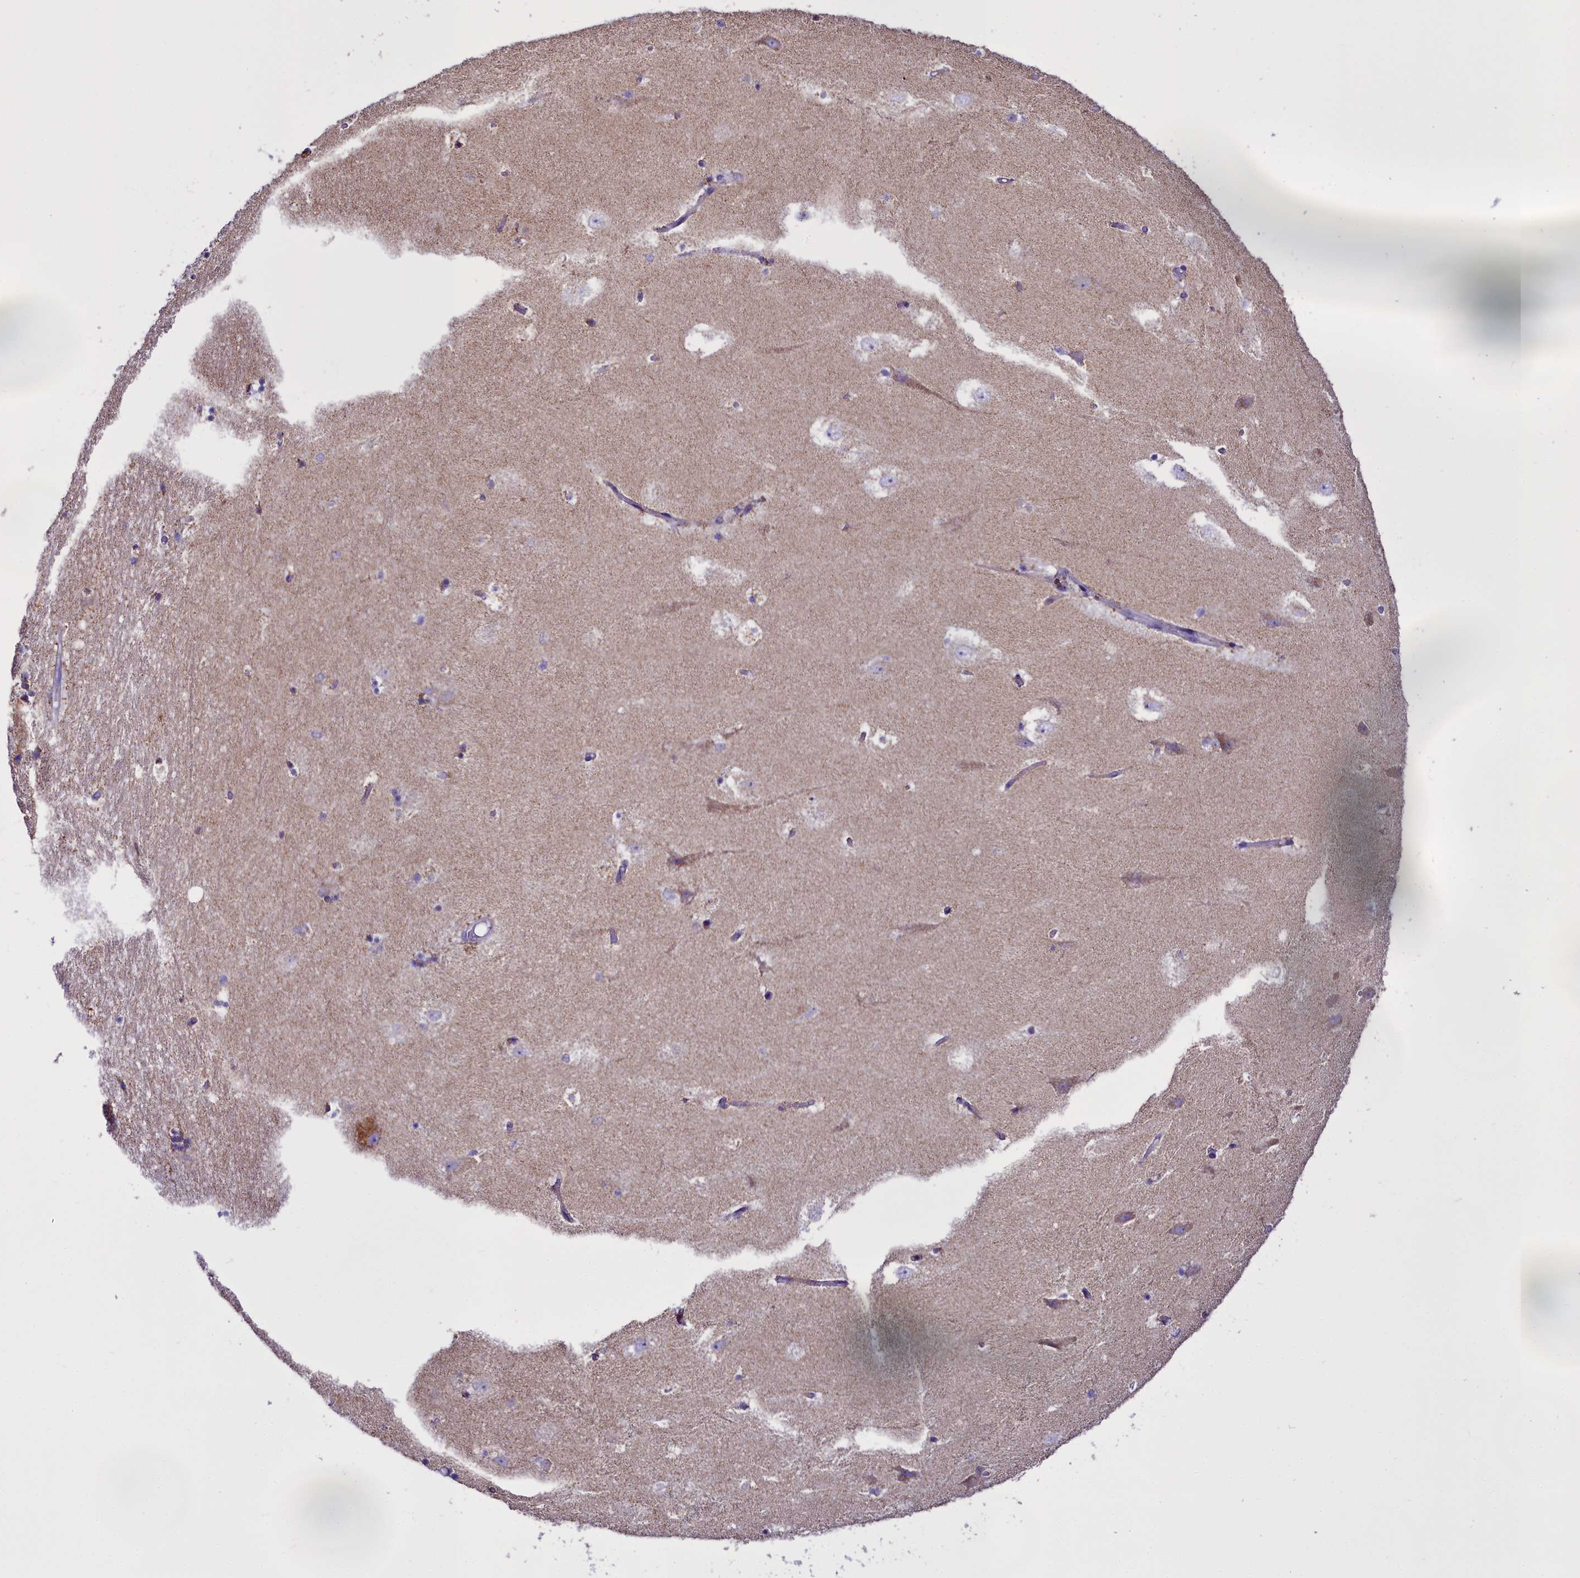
{"staining": {"intensity": "weak", "quantity": "<25%", "location": "cytoplasmic/membranous"}, "tissue": "hippocampus", "cell_type": "Glial cells", "image_type": "normal", "snomed": [{"axis": "morphology", "description": "Normal tissue, NOS"}, {"axis": "topography", "description": "Hippocampus"}], "caption": "Human hippocampus stained for a protein using immunohistochemistry shows no staining in glial cells.", "gene": "WDFY3", "patient": {"sex": "female", "age": 52}}